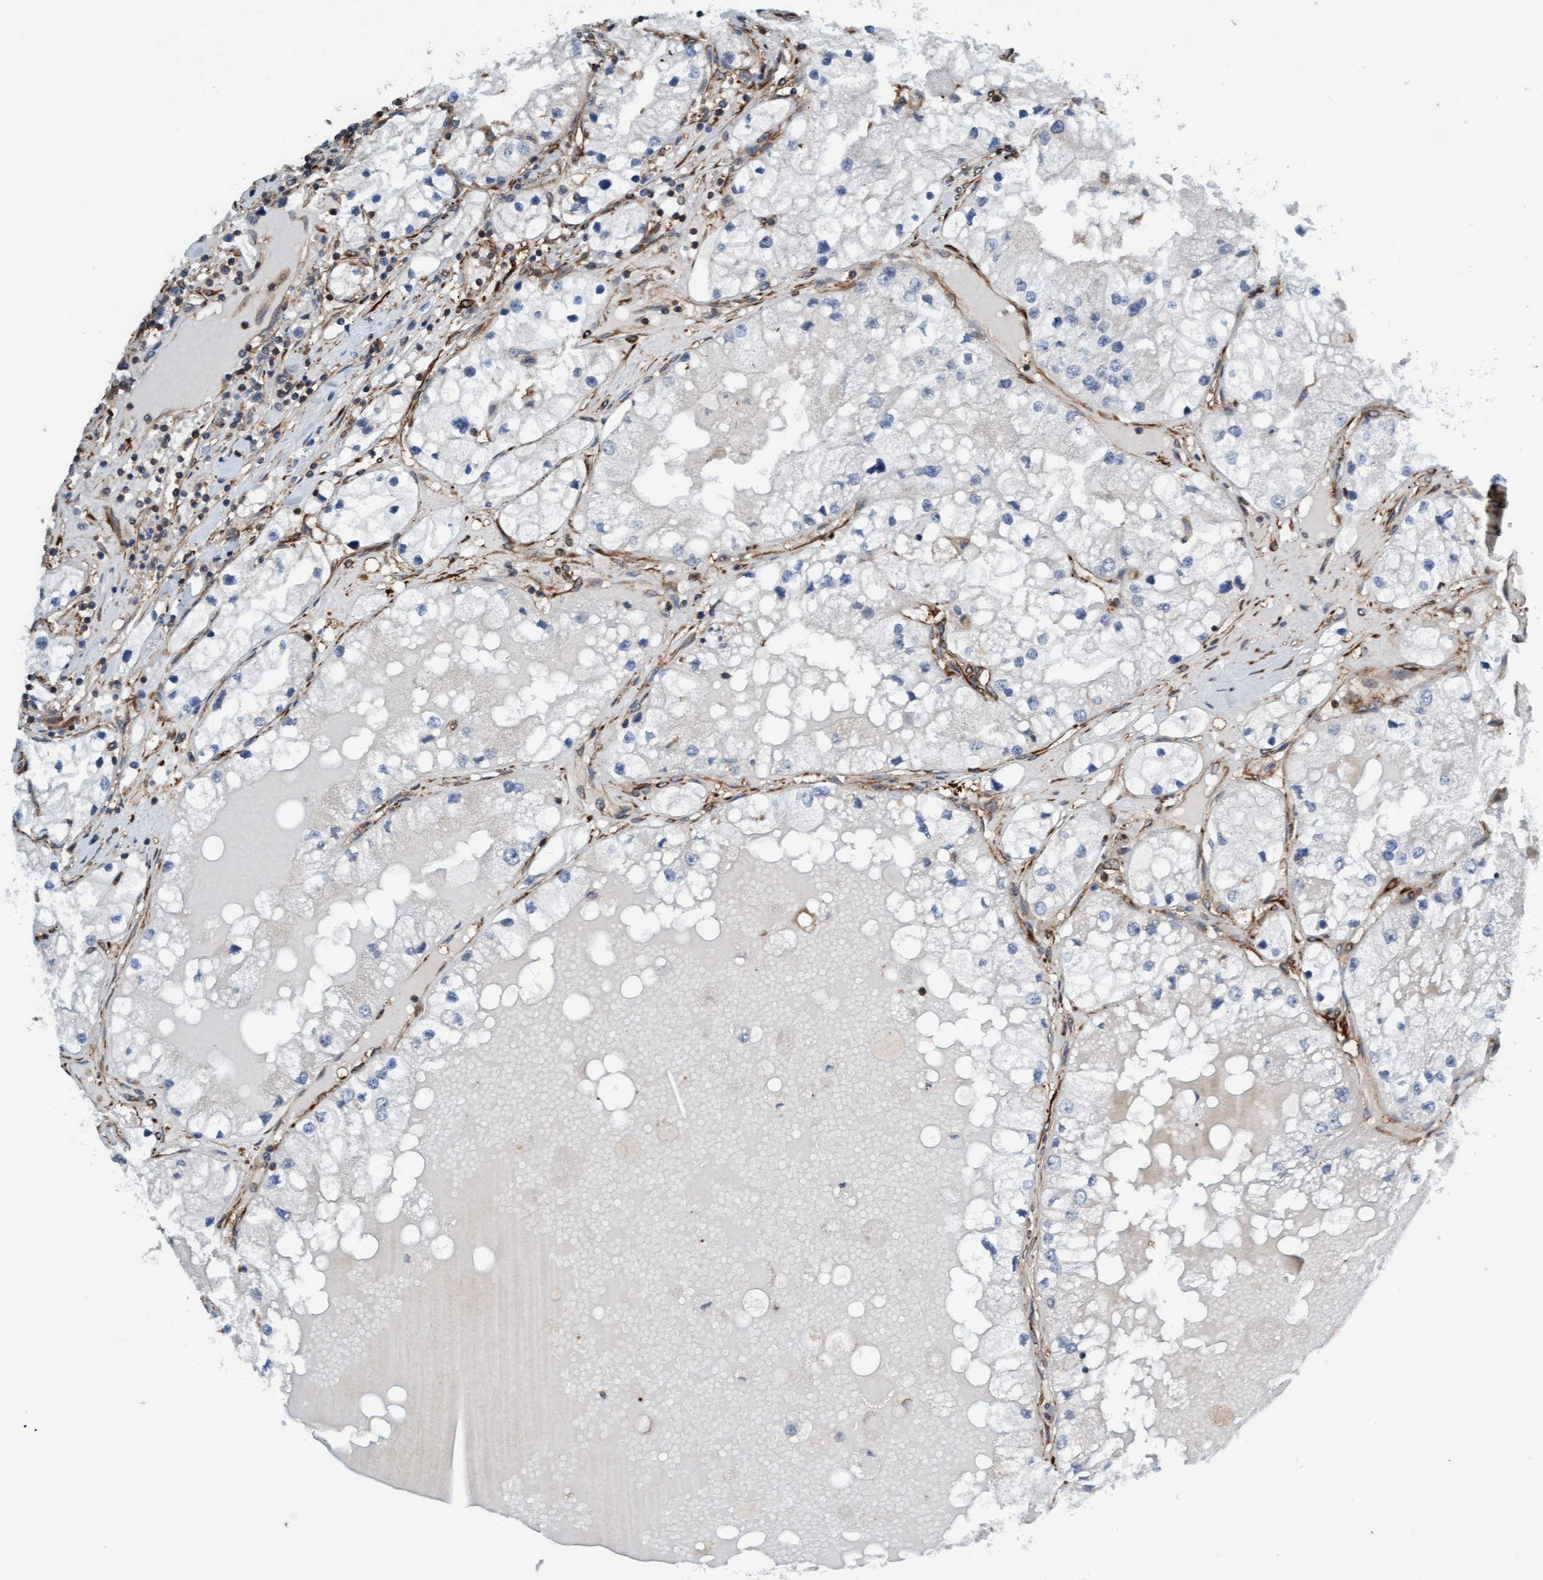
{"staining": {"intensity": "negative", "quantity": "none", "location": "none"}, "tissue": "renal cancer", "cell_type": "Tumor cells", "image_type": "cancer", "snomed": [{"axis": "morphology", "description": "Adenocarcinoma, NOS"}, {"axis": "topography", "description": "Kidney"}], "caption": "Immunohistochemistry (IHC) micrograph of neoplastic tissue: human renal cancer (adenocarcinoma) stained with DAB demonstrates no significant protein positivity in tumor cells.", "gene": "FMNL3", "patient": {"sex": "male", "age": 68}}